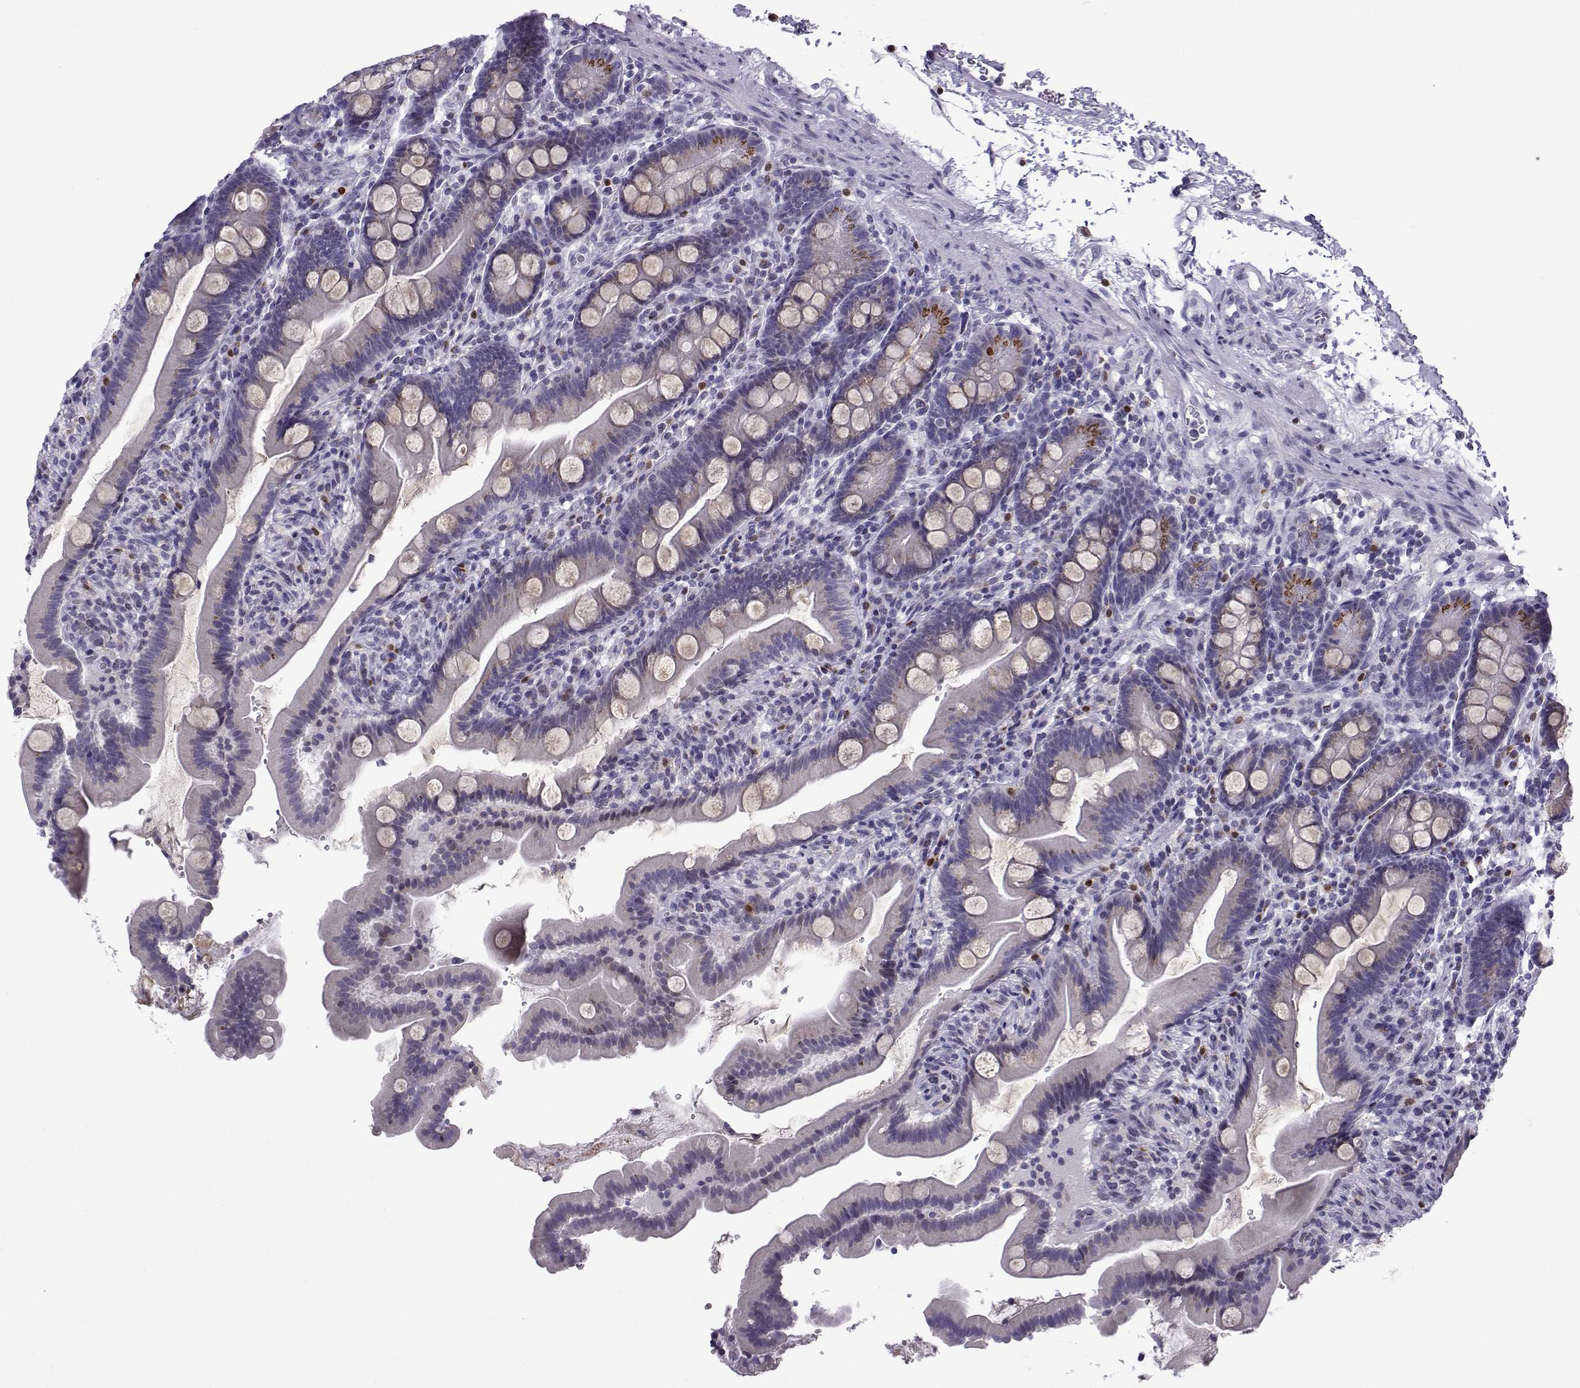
{"staining": {"intensity": "negative", "quantity": "none", "location": "none"}, "tissue": "small intestine", "cell_type": "Glandular cells", "image_type": "normal", "snomed": [{"axis": "morphology", "description": "Normal tissue, NOS"}, {"axis": "topography", "description": "Small intestine"}], "caption": "This micrograph is of benign small intestine stained with IHC to label a protein in brown with the nuclei are counter-stained blue. There is no positivity in glandular cells. (Brightfield microscopy of DAB (3,3'-diaminobenzidine) immunohistochemistry (IHC) at high magnification).", "gene": "HTR7", "patient": {"sex": "female", "age": 44}}